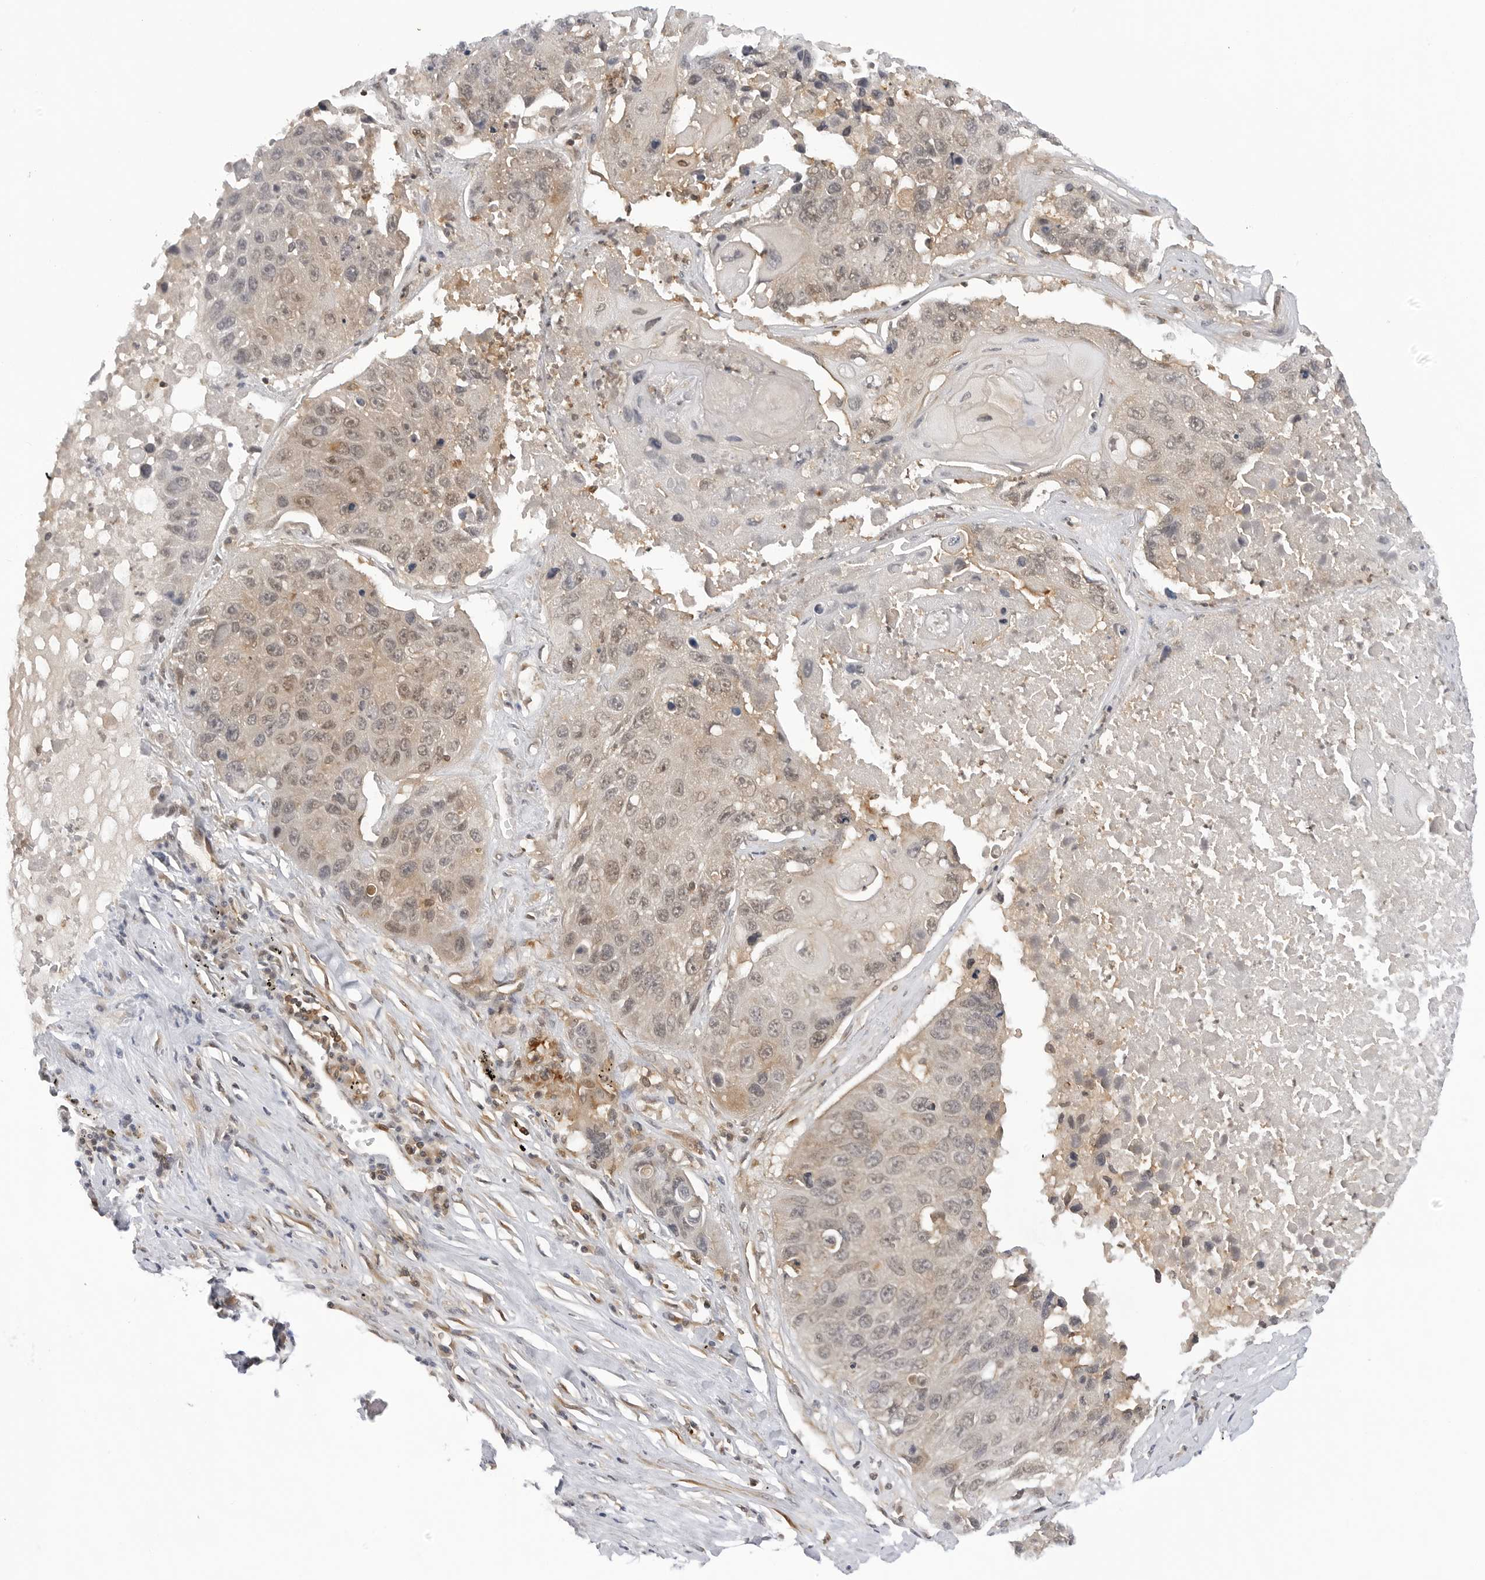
{"staining": {"intensity": "weak", "quantity": "<25%", "location": "cytoplasmic/membranous,nuclear"}, "tissue": "lung cancer", "cell_type": "Tumor cells", "image_type": "cancer", "snomed": [{"axis": "morphology", "description": "Squamous cell carcinoma, NOS"}, {"axis": "topography", "description": "Lung"}], "caption": "Immunohistochemical staining of human squamous cell carcinoma (lung) reveals no significant staining in tumor cells.", "gene": "MAP2K5", "patient": {"sex": "male", "age": 61}}